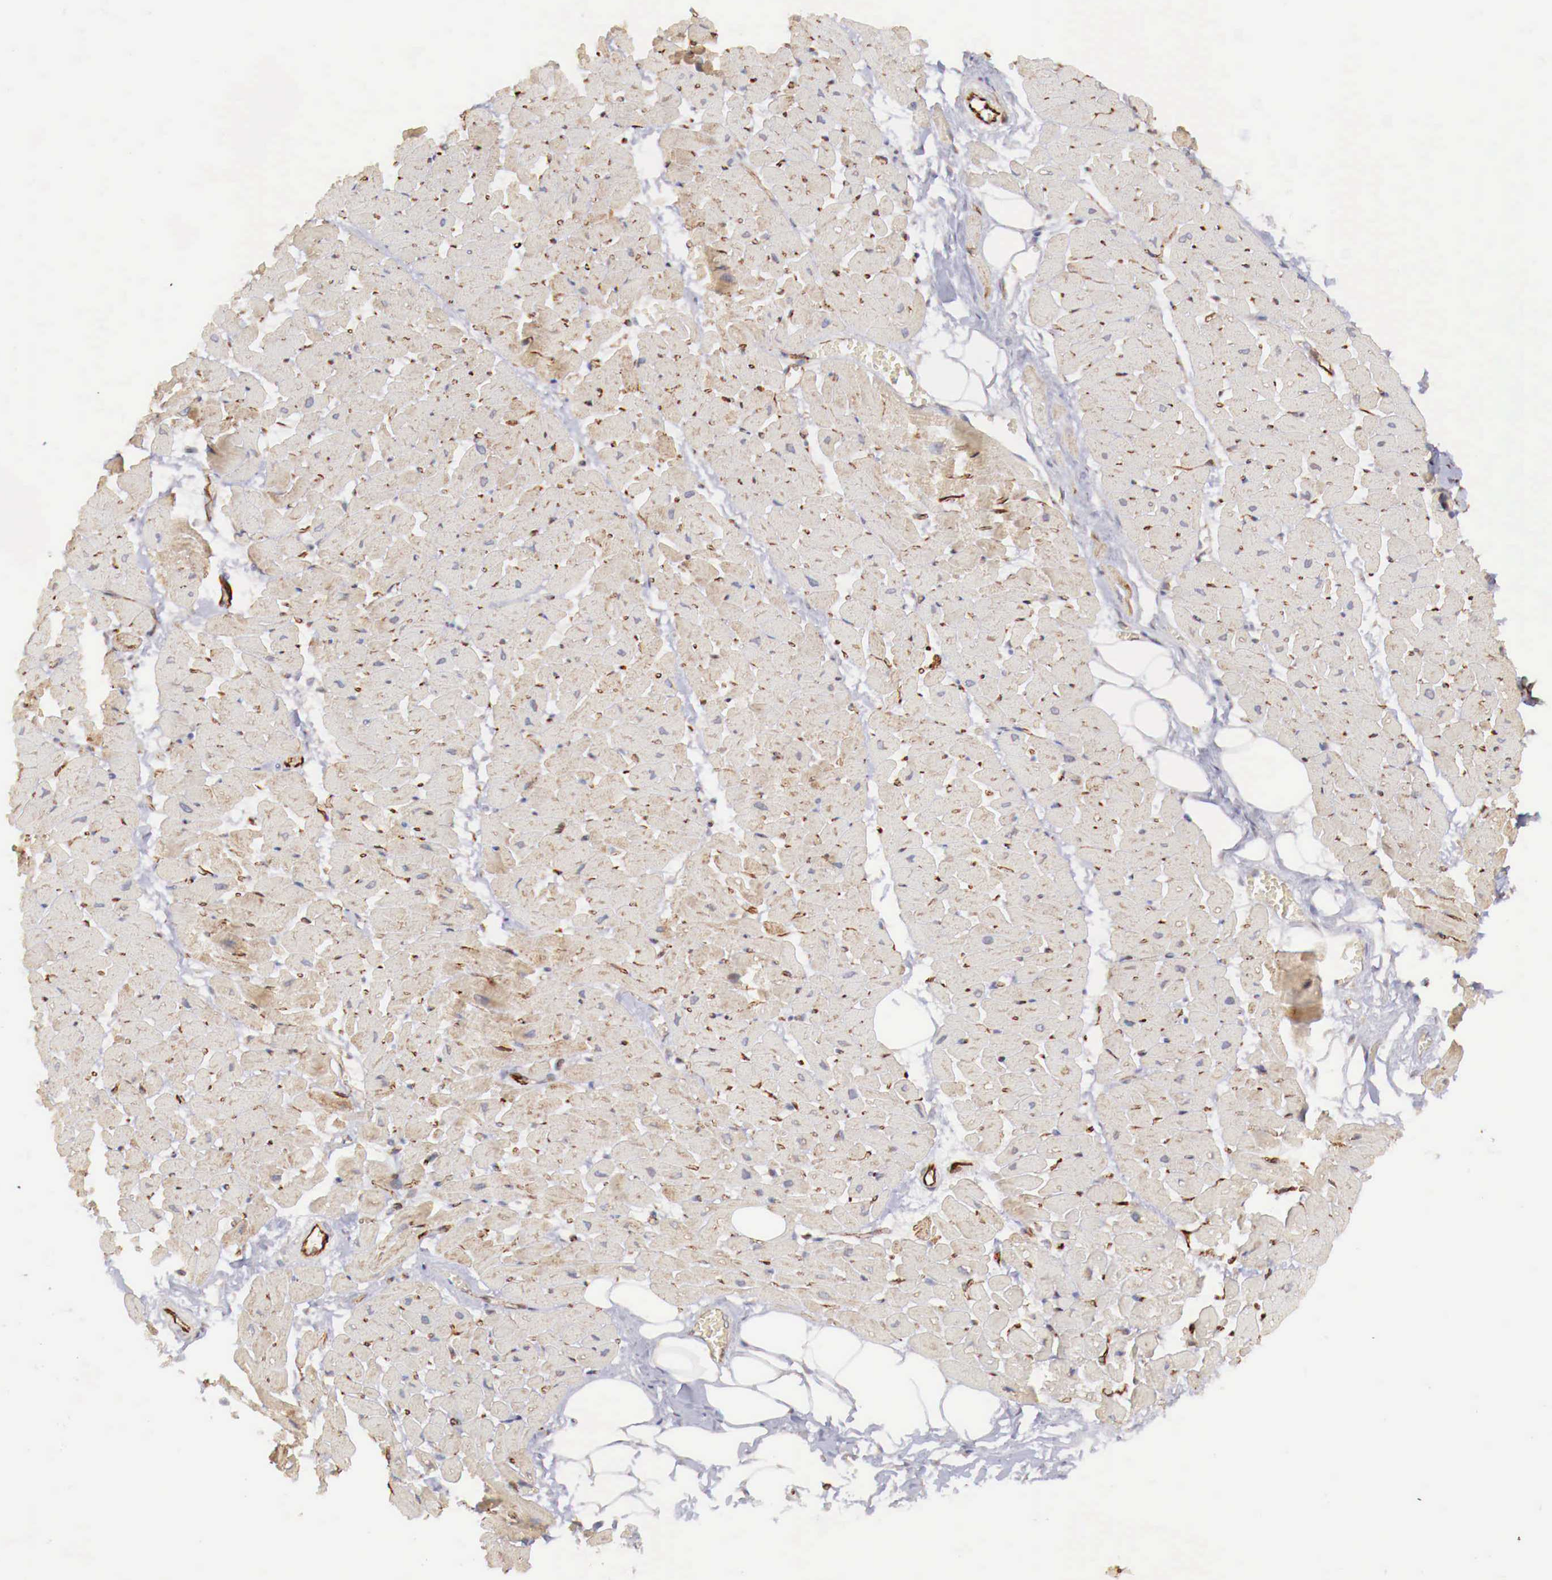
{"staining": {"intensity": "weak", "quantity": ">75%", "location": "cytoplasmic/membranous"}, "tissue": "heart muscle", "cell_type": "Cardiomyocytes", "image_type": "normal", "snomed": [{"axis": "morphology", "description": "Normal tissue, NOS"}, {"axis": "topography", "description": "Heart"}], "caption": "This is a histology image of immunohistochemistry (IHC) staining of unremarkable heart muscle, which shows weak staining in the cytoplasmic/membranous of cardiomyocytes.", "gene": "WT1", "patient": {"sex": "female", "age": 19}}